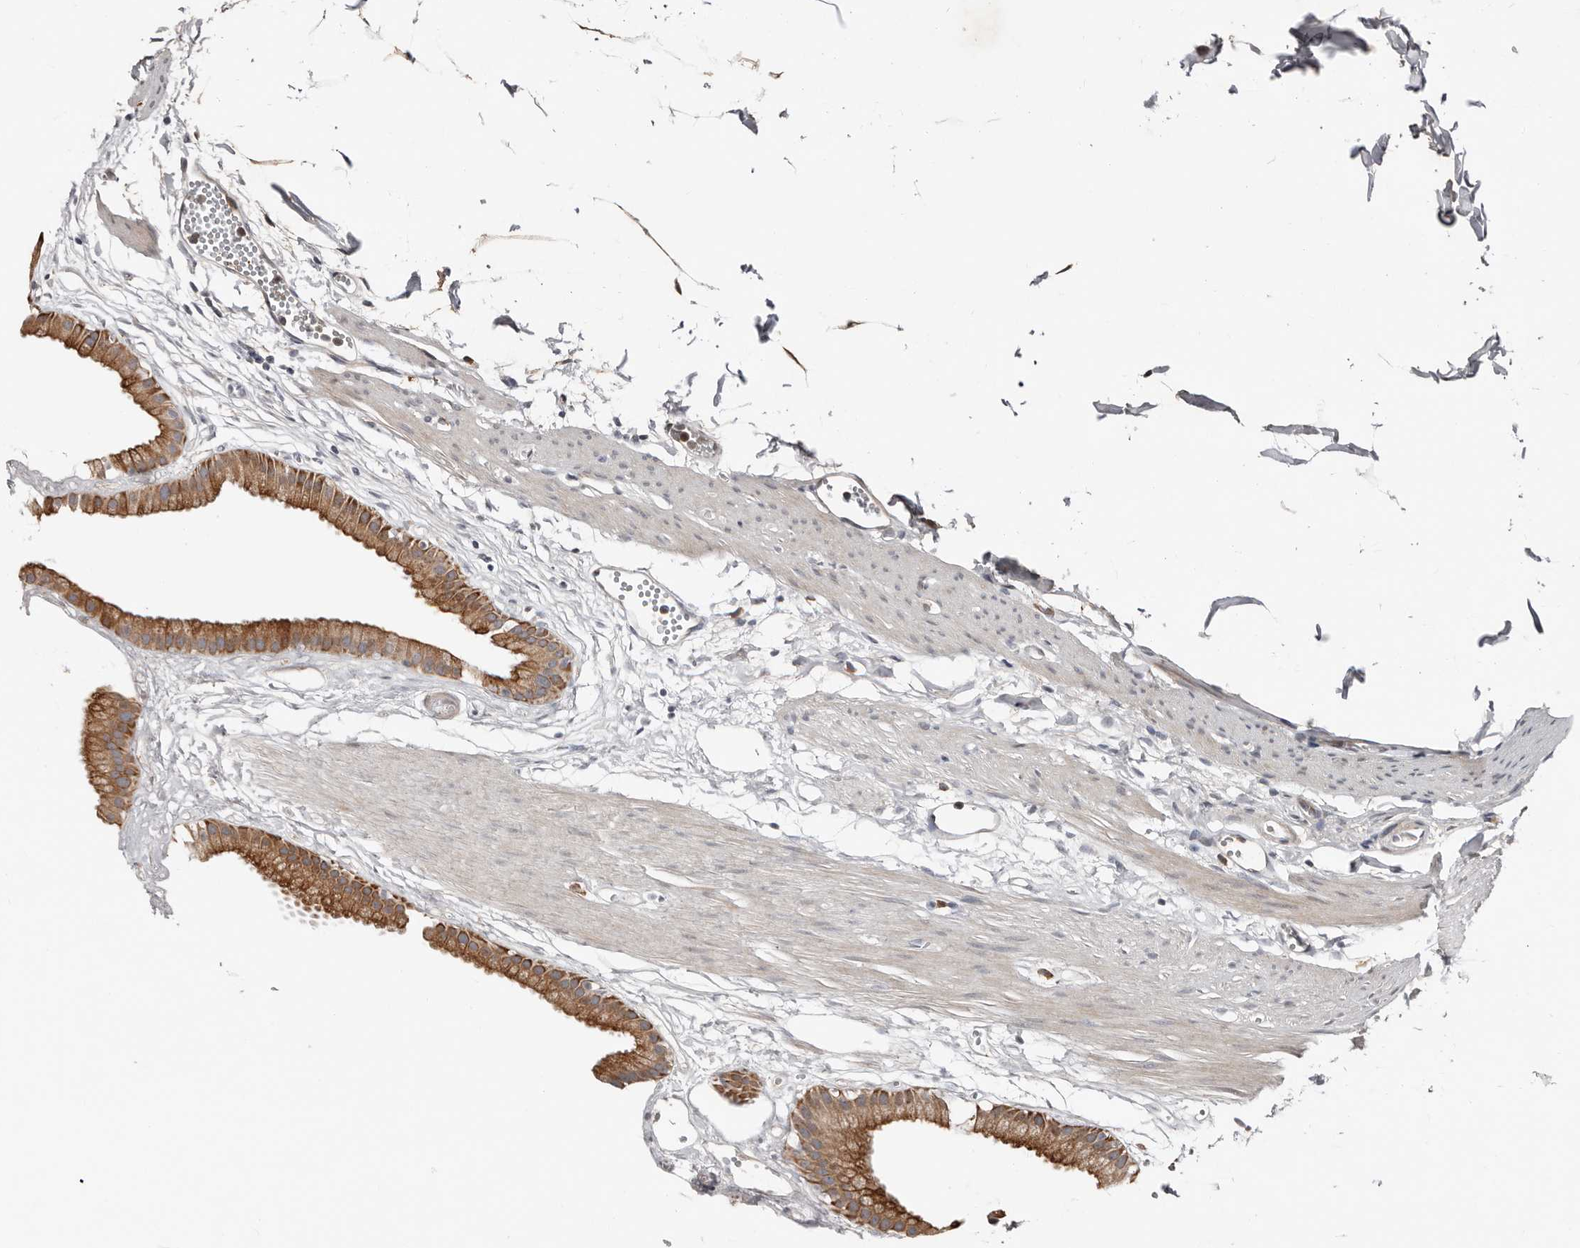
{"staining": {"intensity": "moderate", "quantity": ">75%", "location": "cytoplasmic/membranous"}, "tissue": "gallbladder", "cell_type": "Glandular cells", "image_type": "normal", "snomed": [{"axis": "morphology", "description": "Normal tissue, NOS"}, {"axis": "topography", "description": "Gallbladder"}], "caption": "Protein expression analysis of unremarkable gallbladder reveals moderate cytoplasmic/membranous expression in approximately >75% of glandular cells.", "gene": "SMYD4", "patient": {"sex": "female", "age": 64}}